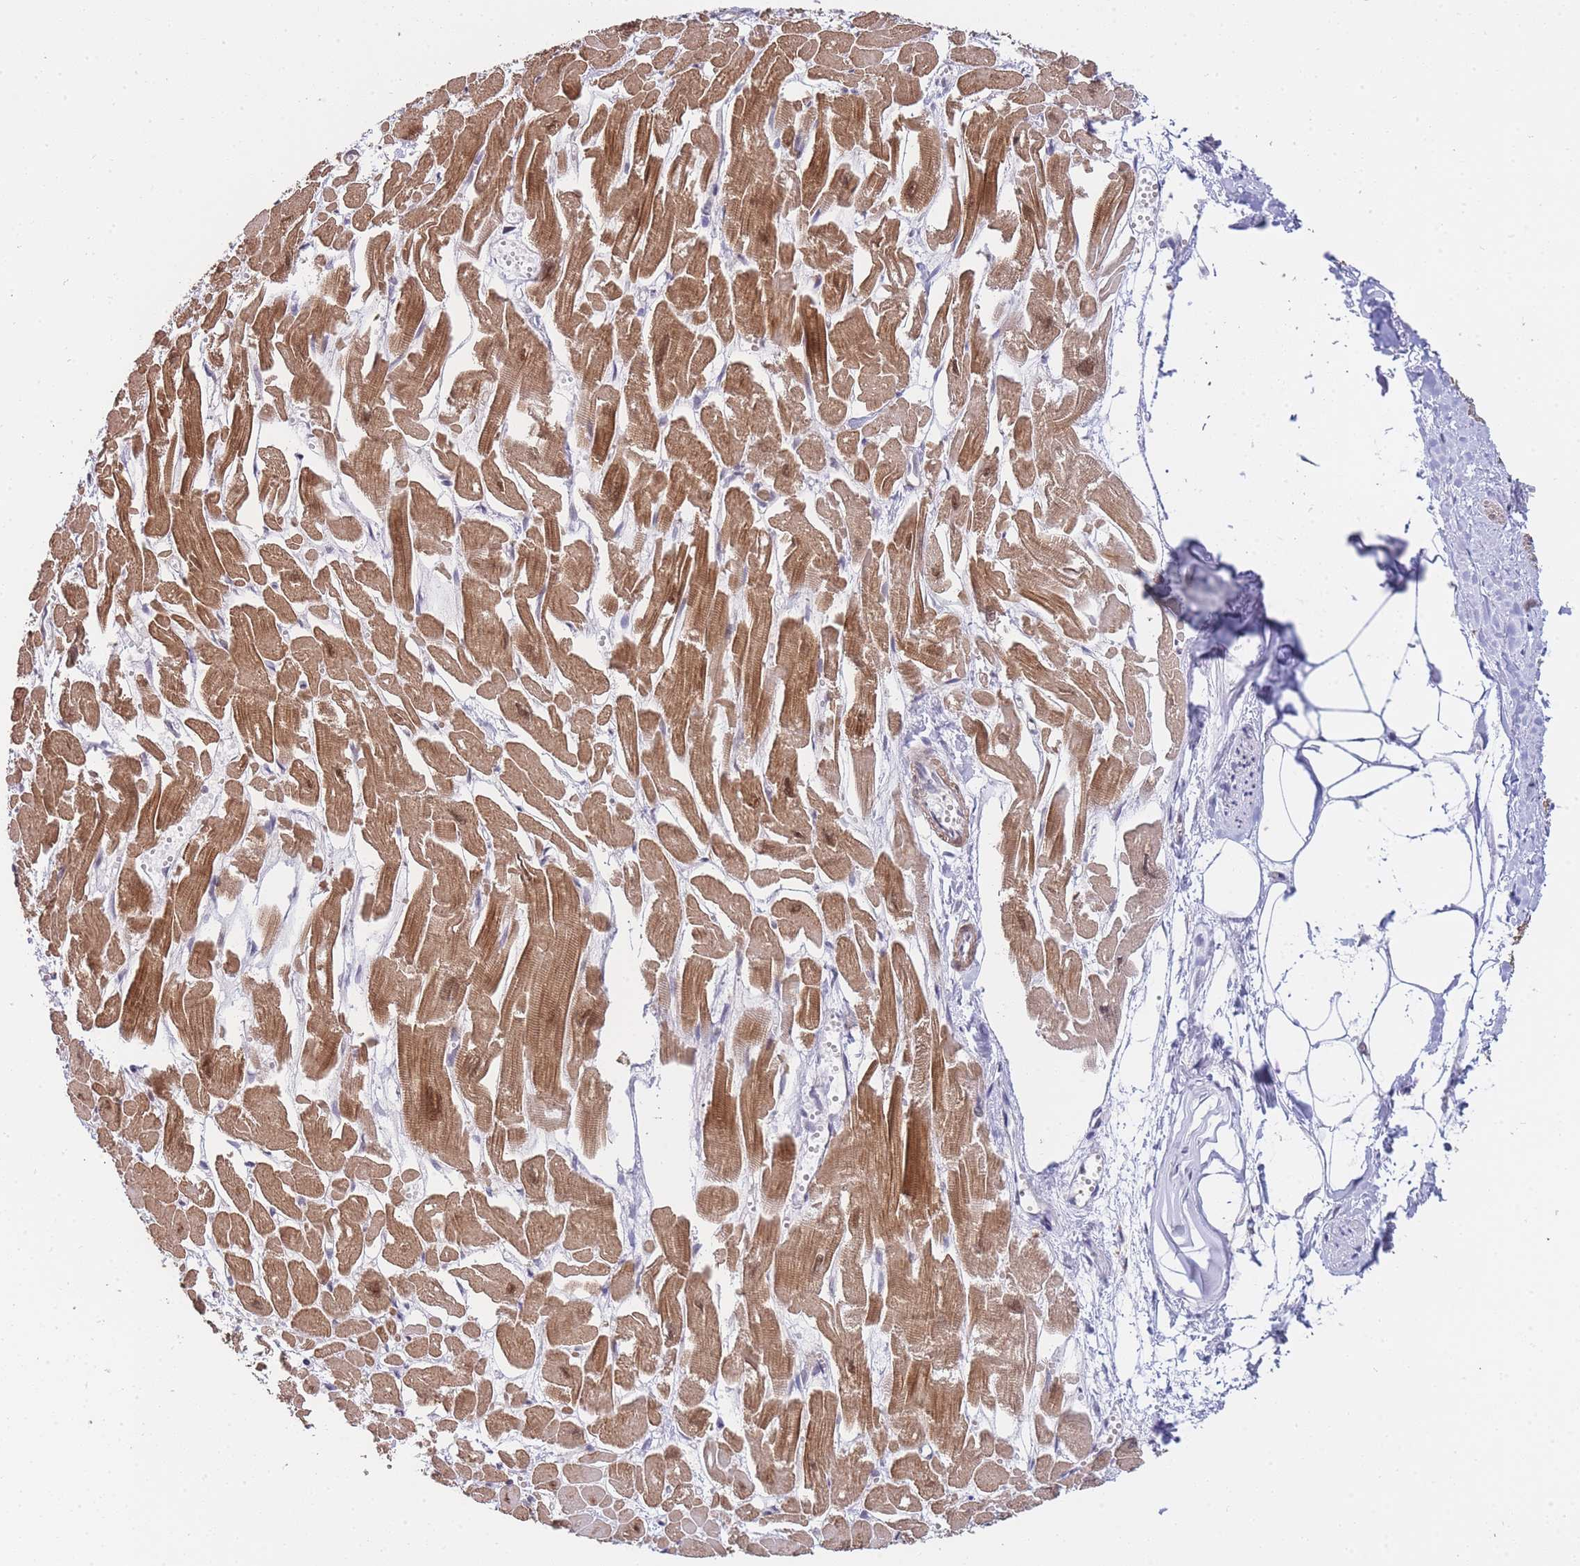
{"staining": {"intensity": "moderate", "quantity": ">75%", "location": "cytoplasmic/membranous,nuclear"}, "tissue": "heart muscle", "cell_type": "Cardiomyocytes", "image_type": "normal", "snomed": [{"axis": "morphology", "description": "Normal tissue, NOS"}, {"axis": "topography", "description": "Heart"}], "caption": "A brown stain shows moderate cytoplasmic/membranous,nuclear staining of a protein in cardiomyocytes of unremarkable heart muscle. Using DAB (3,3'-diaminobenzidine) (brown) and hematoxylin (blue) stains, captured at high magnification using brightfield microscopy.", "gene": "PRKDC", "patient": {"sex": "male", "age": 54}}